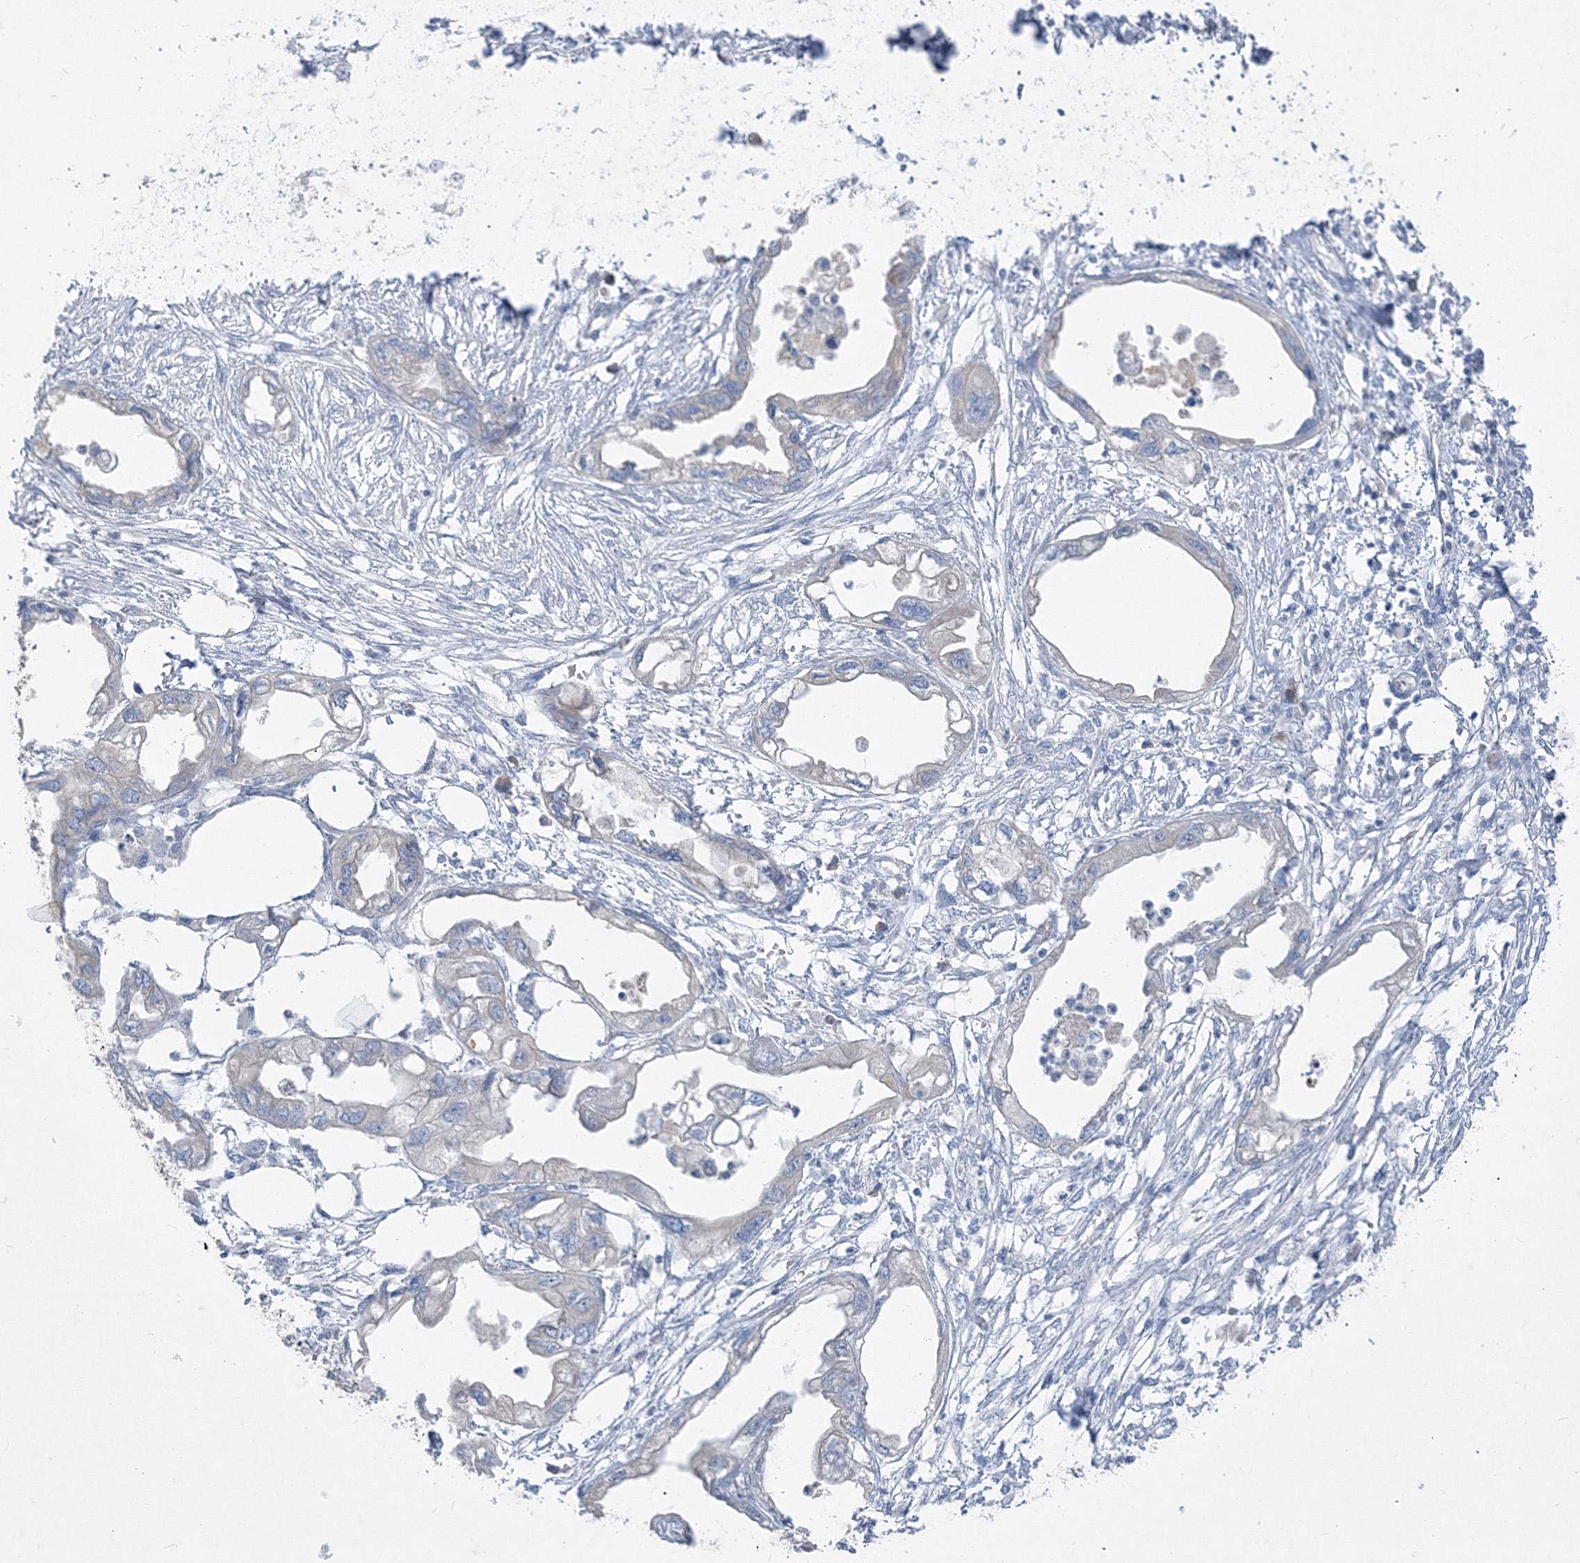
{"staining": {"intensity": "negative", "quantity": "none", "location": "none"}, "tissue": "endometrial cancer", "cell_type": "Tumor cells", "image_type": "cancer", "snomed": [{"axis": "morphology", "description": "Adenocarcinoma, NOS"}, {"axis": "morphology", "description": "Adenocarcinoma, metastatic, NOS"}, {"axis": "topography", "description": "Adipose tissue"}, {"axis": "topography", "description": "Endometrium"}], "caption": "Endometrial cancer was stained to show a protein in brown. There is no significant expression in tumor cells. (Immunohistochemistry, brightfield microscopy, high magnification).", "gene": "IFNAR1", "patient": {"sex": "female", "age": 67}}